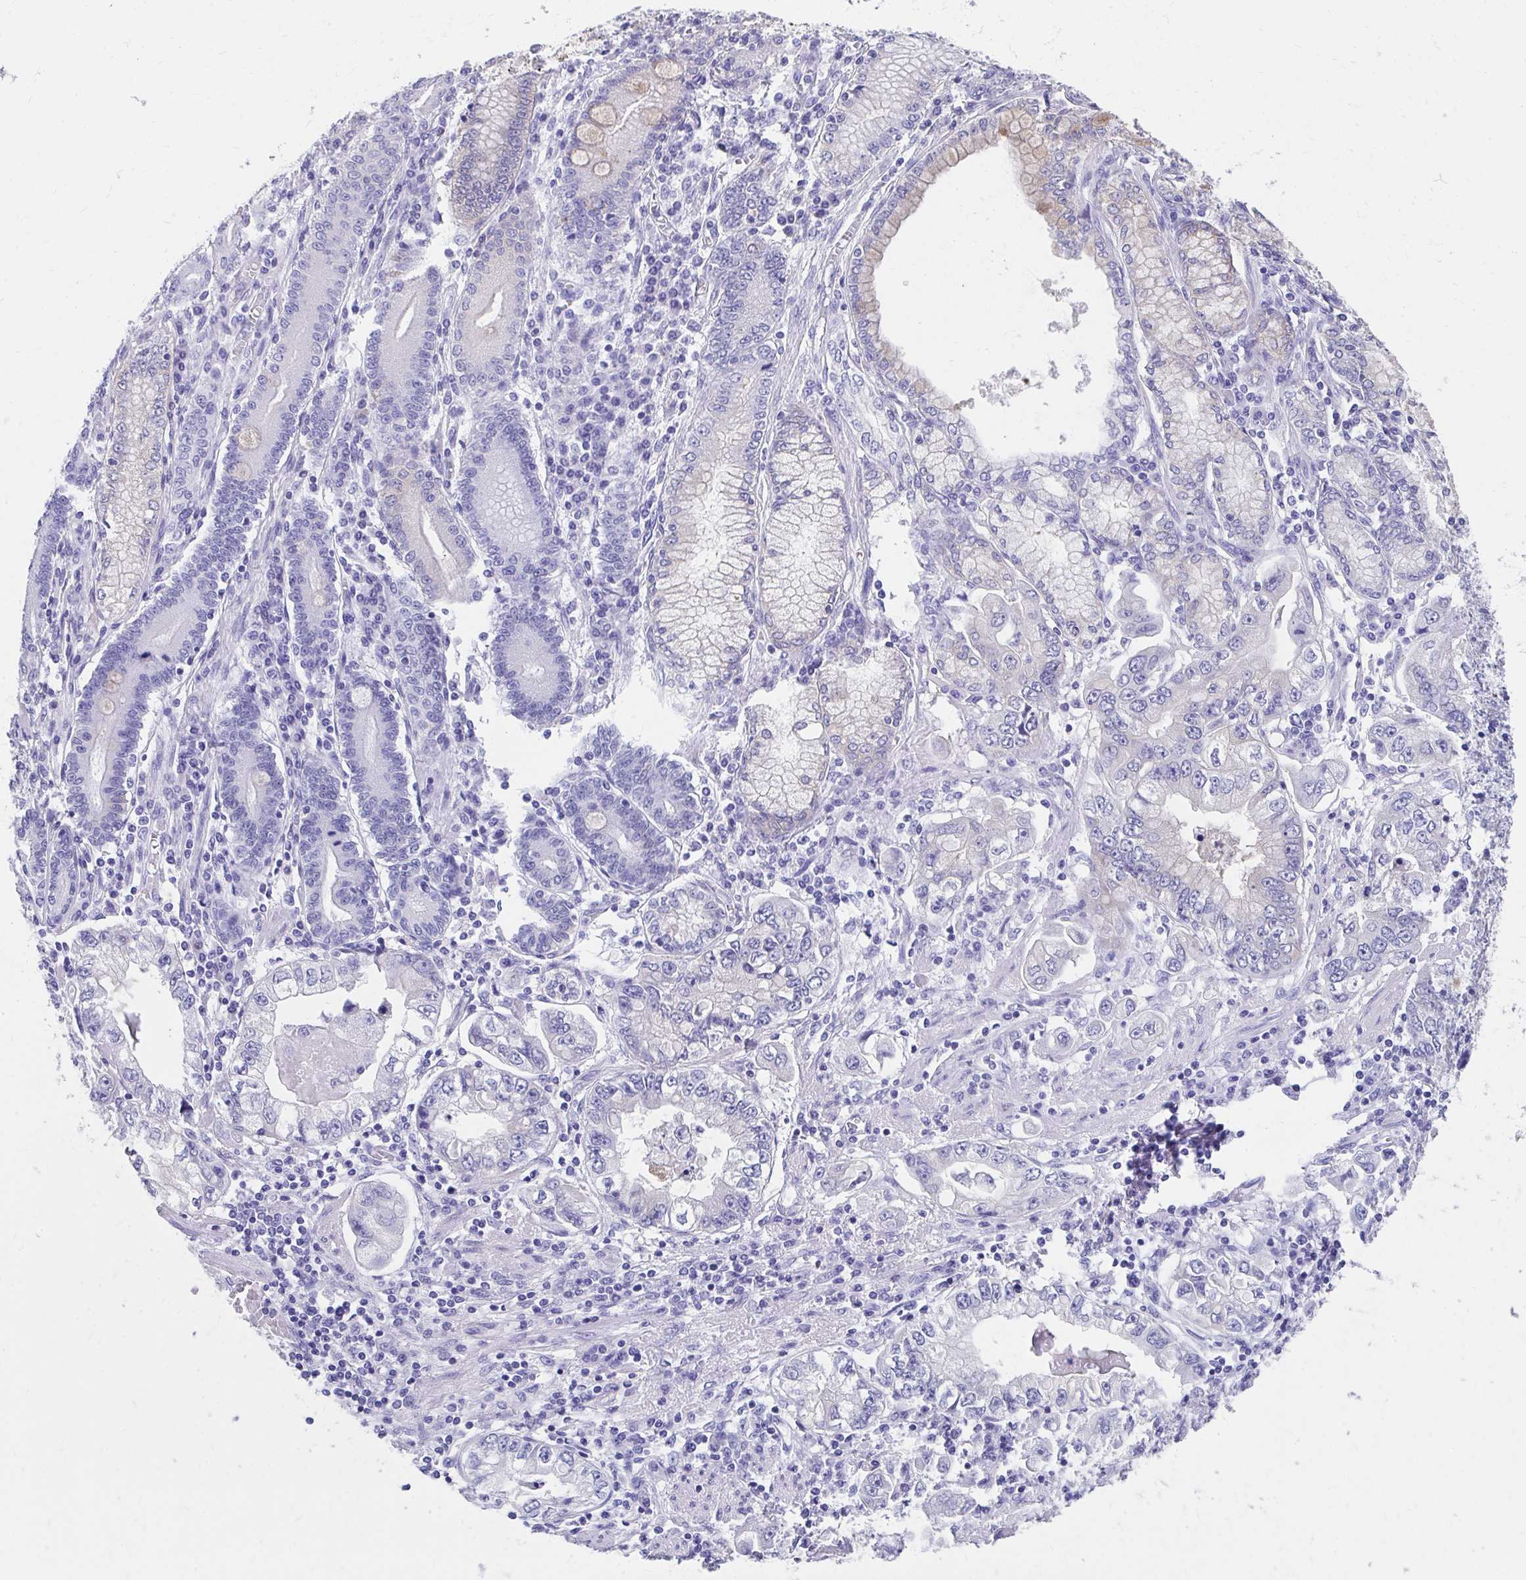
{"staining": {"intensity": "negative", "quantity": "none", "location": "none"}, "tissue": "stomach cancer", "cell_type": "Tumor cells", "image_type": "cancer", "snomed": [{"axis": "morphology", "description": "Adenocarcinoma, NOS"}, {"axis": "topography", "description": "Stomach, lower"}], "caption": "IHC photomicrograph of neoplastic tissue: stomach adenocarcinoma stained with DAB displays no significant protein staining in tumor cells. Brightfield microscopy of immunohistochemistry (IHC) stained with DAB (3,3'-diaminobenzidine) (brown) and hematoxylin (blue), captured at high magnification.", "gene": "HGD", "patient": {"sex": "female", "age": 93}}